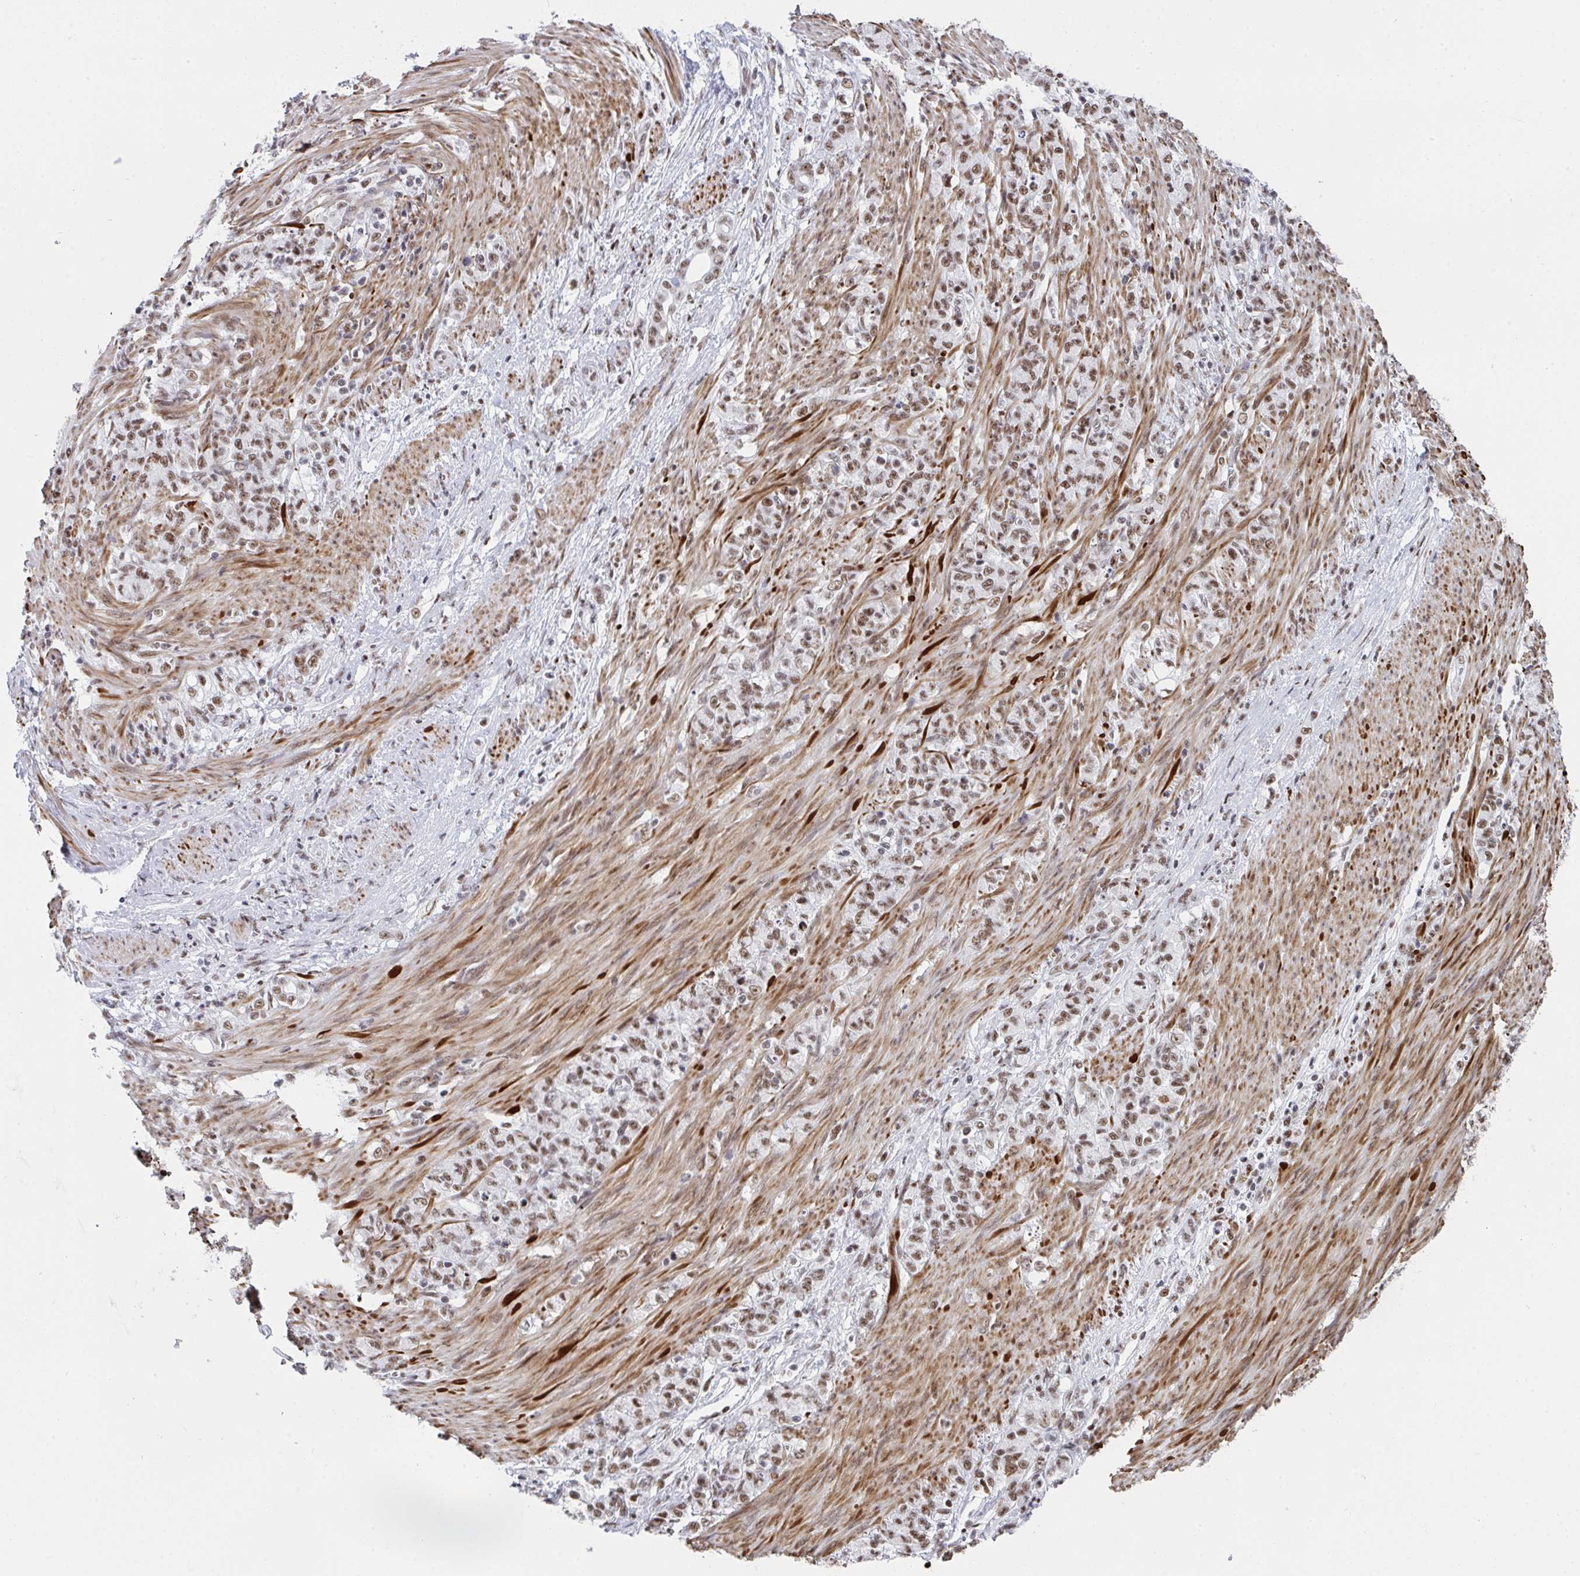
{"staining": {"intensity": "moderate", "quantity": ">75%", "location": "nuclear"}, "tissue": "stomach cancer", "cell_type": "Tumor cells", "image_type": "cancer", "snomed": [{"axis": "morphology", "description": "Adenocarcinoma, NOS"}, {"axis": "topography", "description": "Stomach"}], "caption": "Approximately >75% of tumor cells in human stomach cancer (adenocarcinoma) demonstrate moderate nuclear protein positivity as visualized by brown immunohistochemical staining.", "gene": "SNRNP70", "patient": {"sex": "female", "age": 79}}